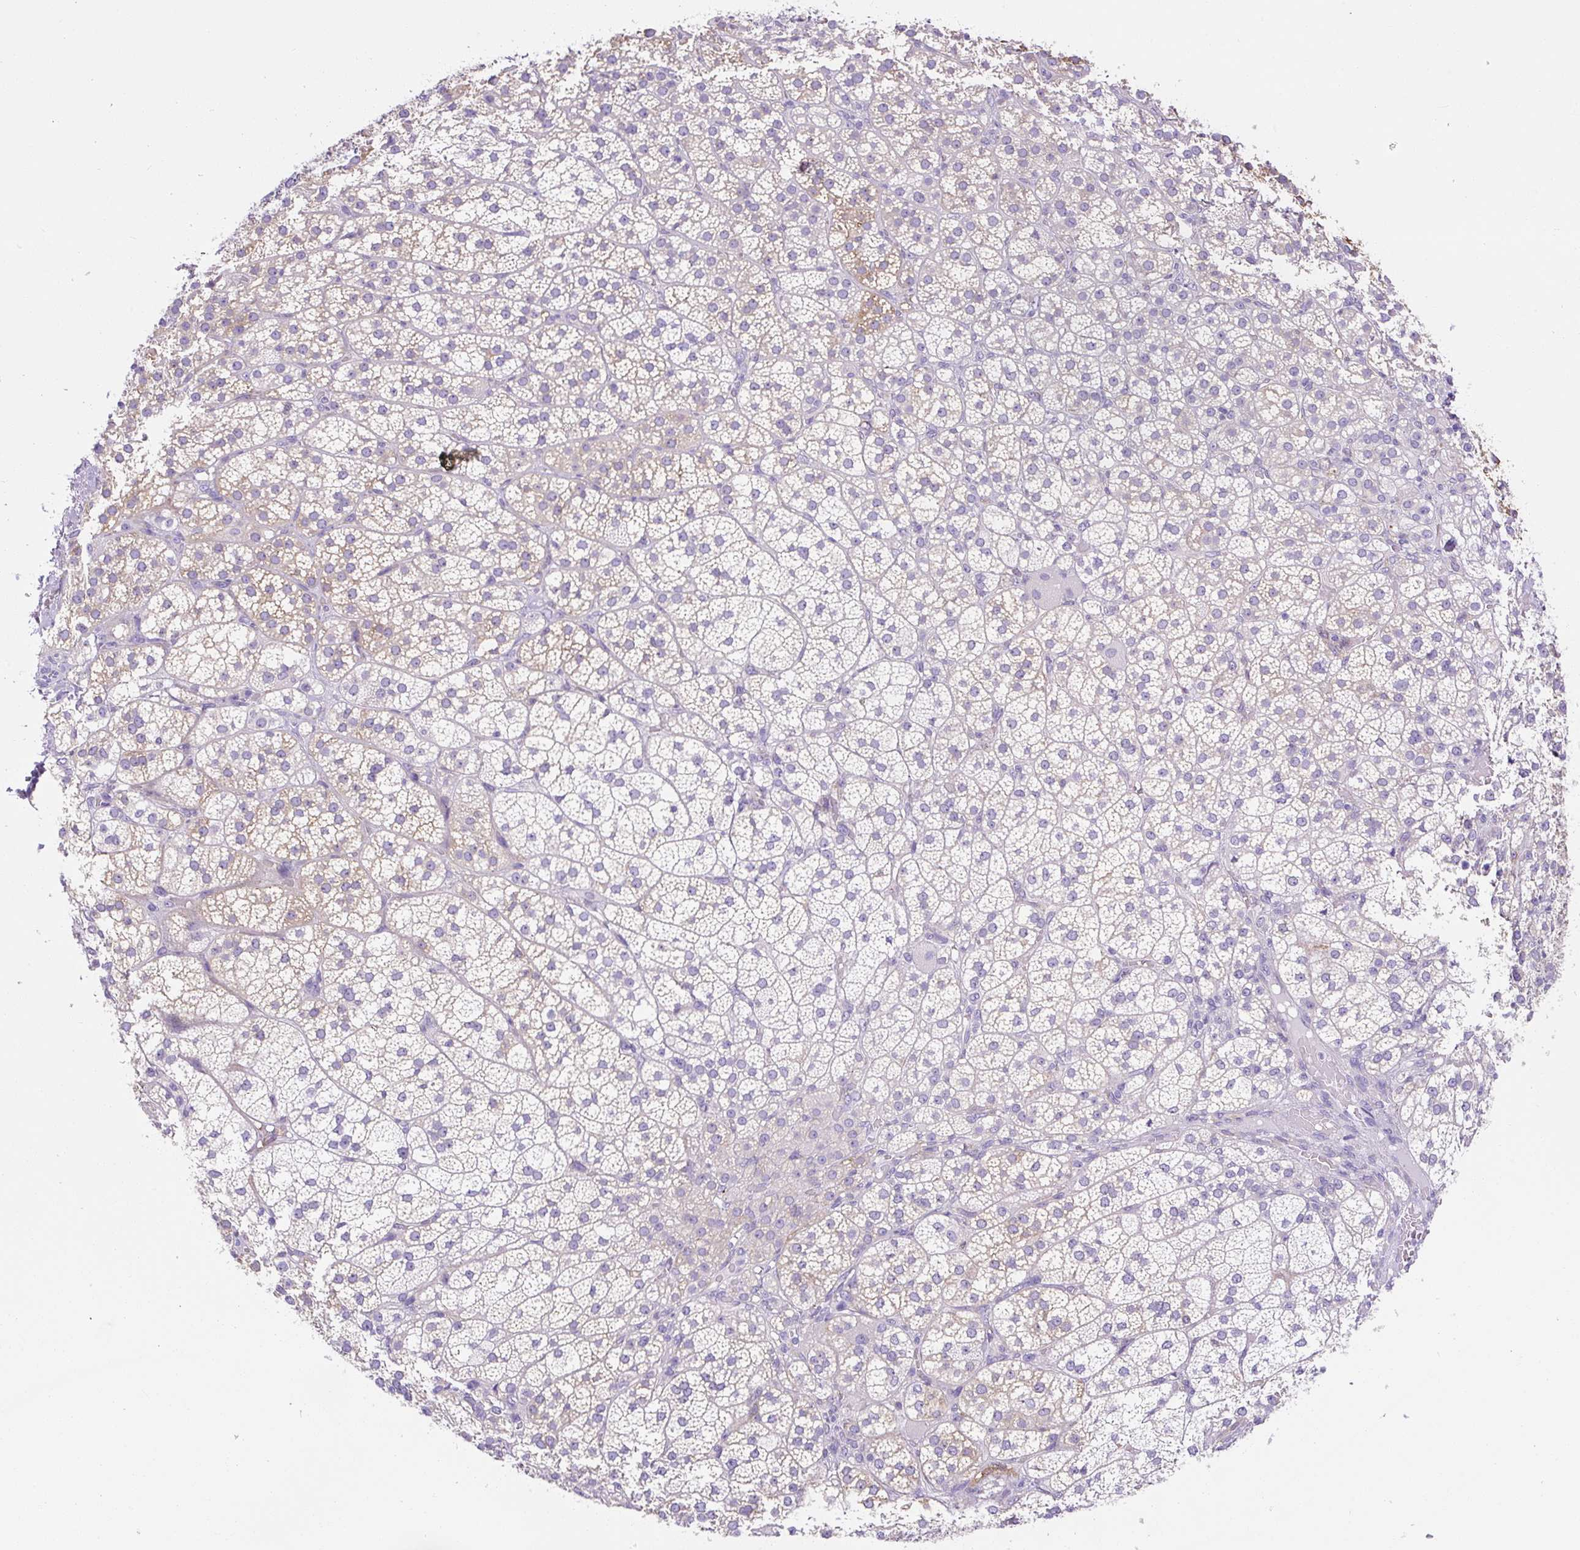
{"staining": {"intensity": "weak", "quantity": "<25%", "location": "cytoplasmic/membranous"}, "tissue": "adrenal gland", "cell_type": "Glandular cells", "image_type": "normal", "snomed": [{"axis": "morphology", "description": "Normal tissue, NOS"}, {"axis": "topography", "description": "Adrenal gland"}], "caption": "The immunohistochemistry histopathology image has no significant staining in glandular cells of adrenal gland. (IHC, brightfield microscopy, high magnification).", "gene": "ASB4", "patient": {"sex": "female", "age": 60}}